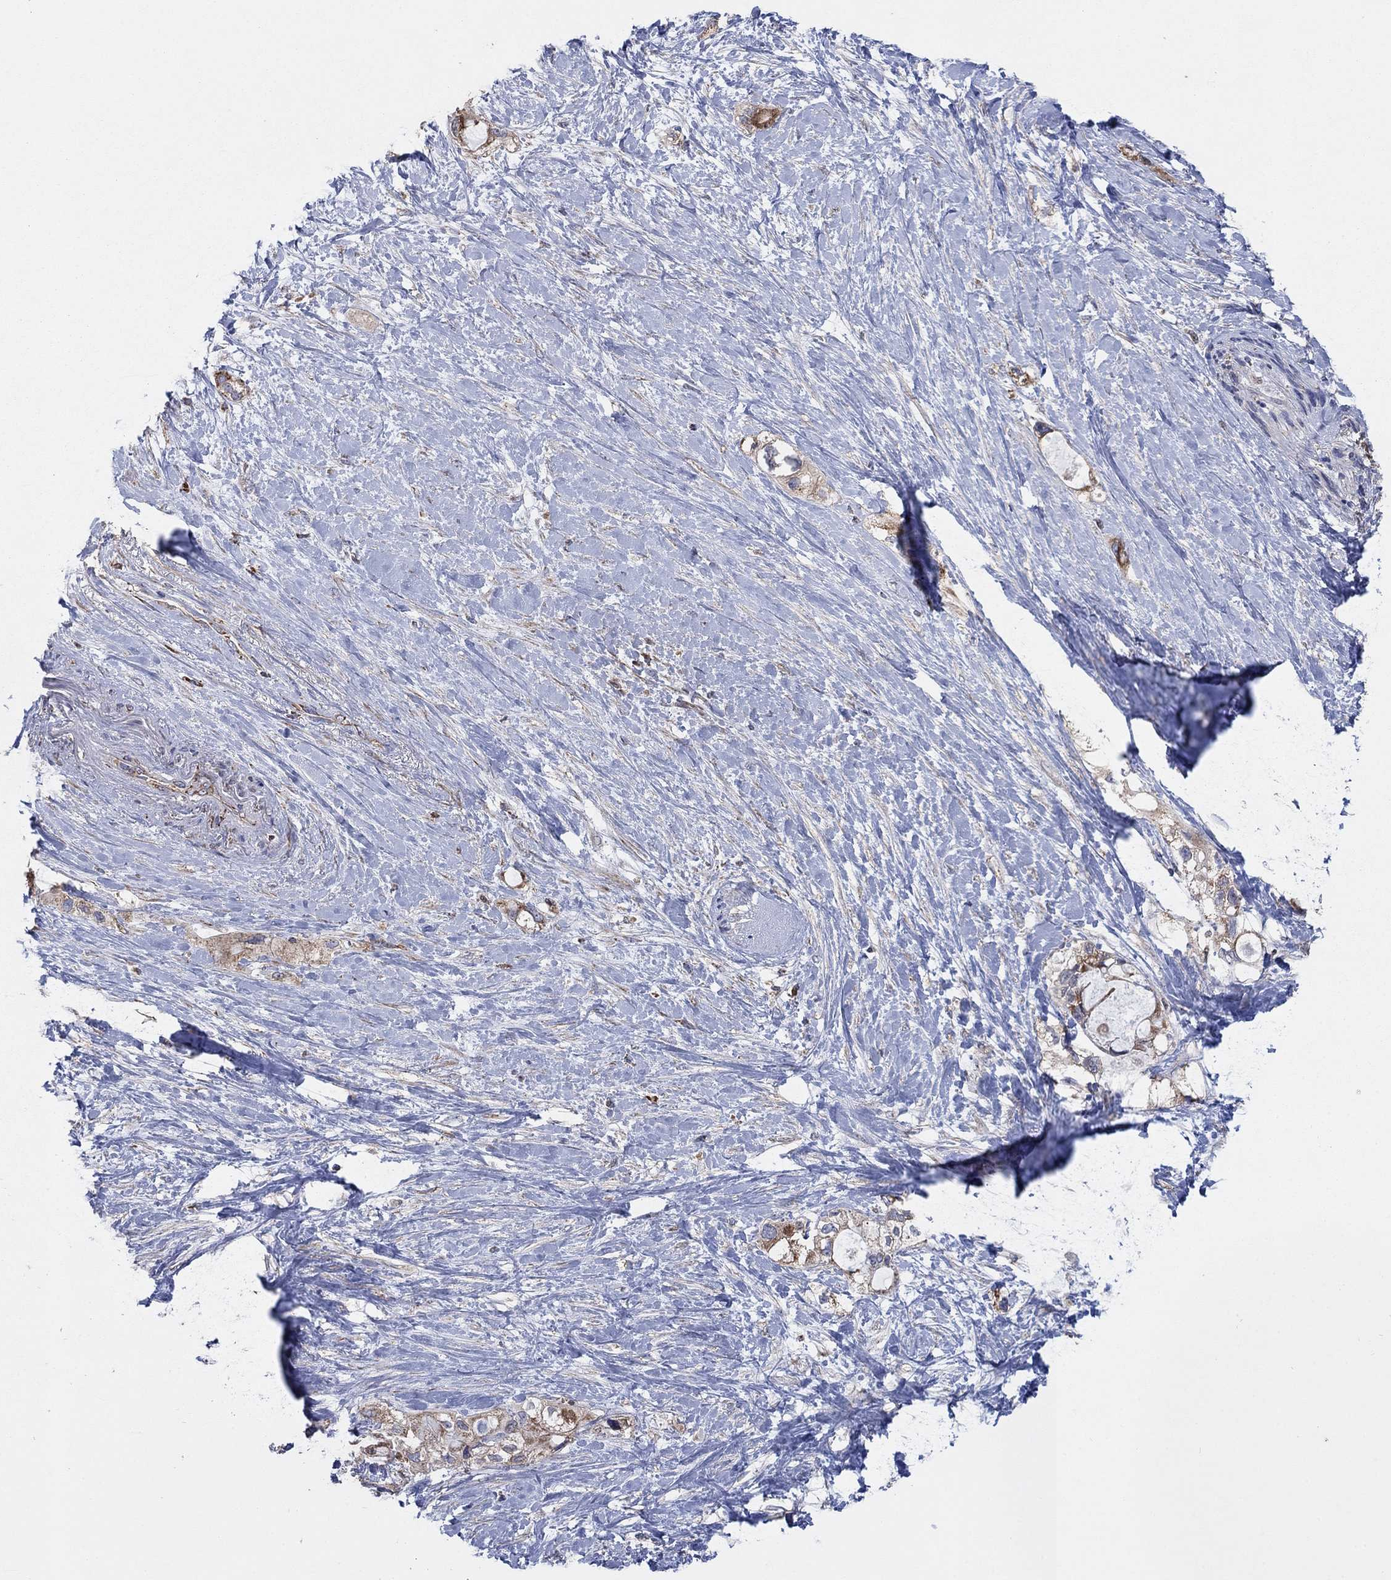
{"staining": {"intensity": "moderate", "quantity": ">75%", "location": "cytoplasmic/membranous"}, "tissue": "pancreatic cancer", "cell_type": "Tumor cells", "image_type": "cancer", "snomed": [{"axis": "morphology", "description": "Adenocarcinoma, NOS"}, {"axis": "topography", "description": "Pancreas"}], "caption": "Immunohistochemistry (IHC) image of neoplastic tissue: human pancreatic cancer stained using immunohistochemistry (IHC) exhibits medium levels of moderate protein expression localized specifically in the cytoplasmic/membranous of tumor cells, appearing as a cytoplasmic/membranous brown color.", "gene": "NCEH1", "patient": {"sex": "female", "age": 56}}